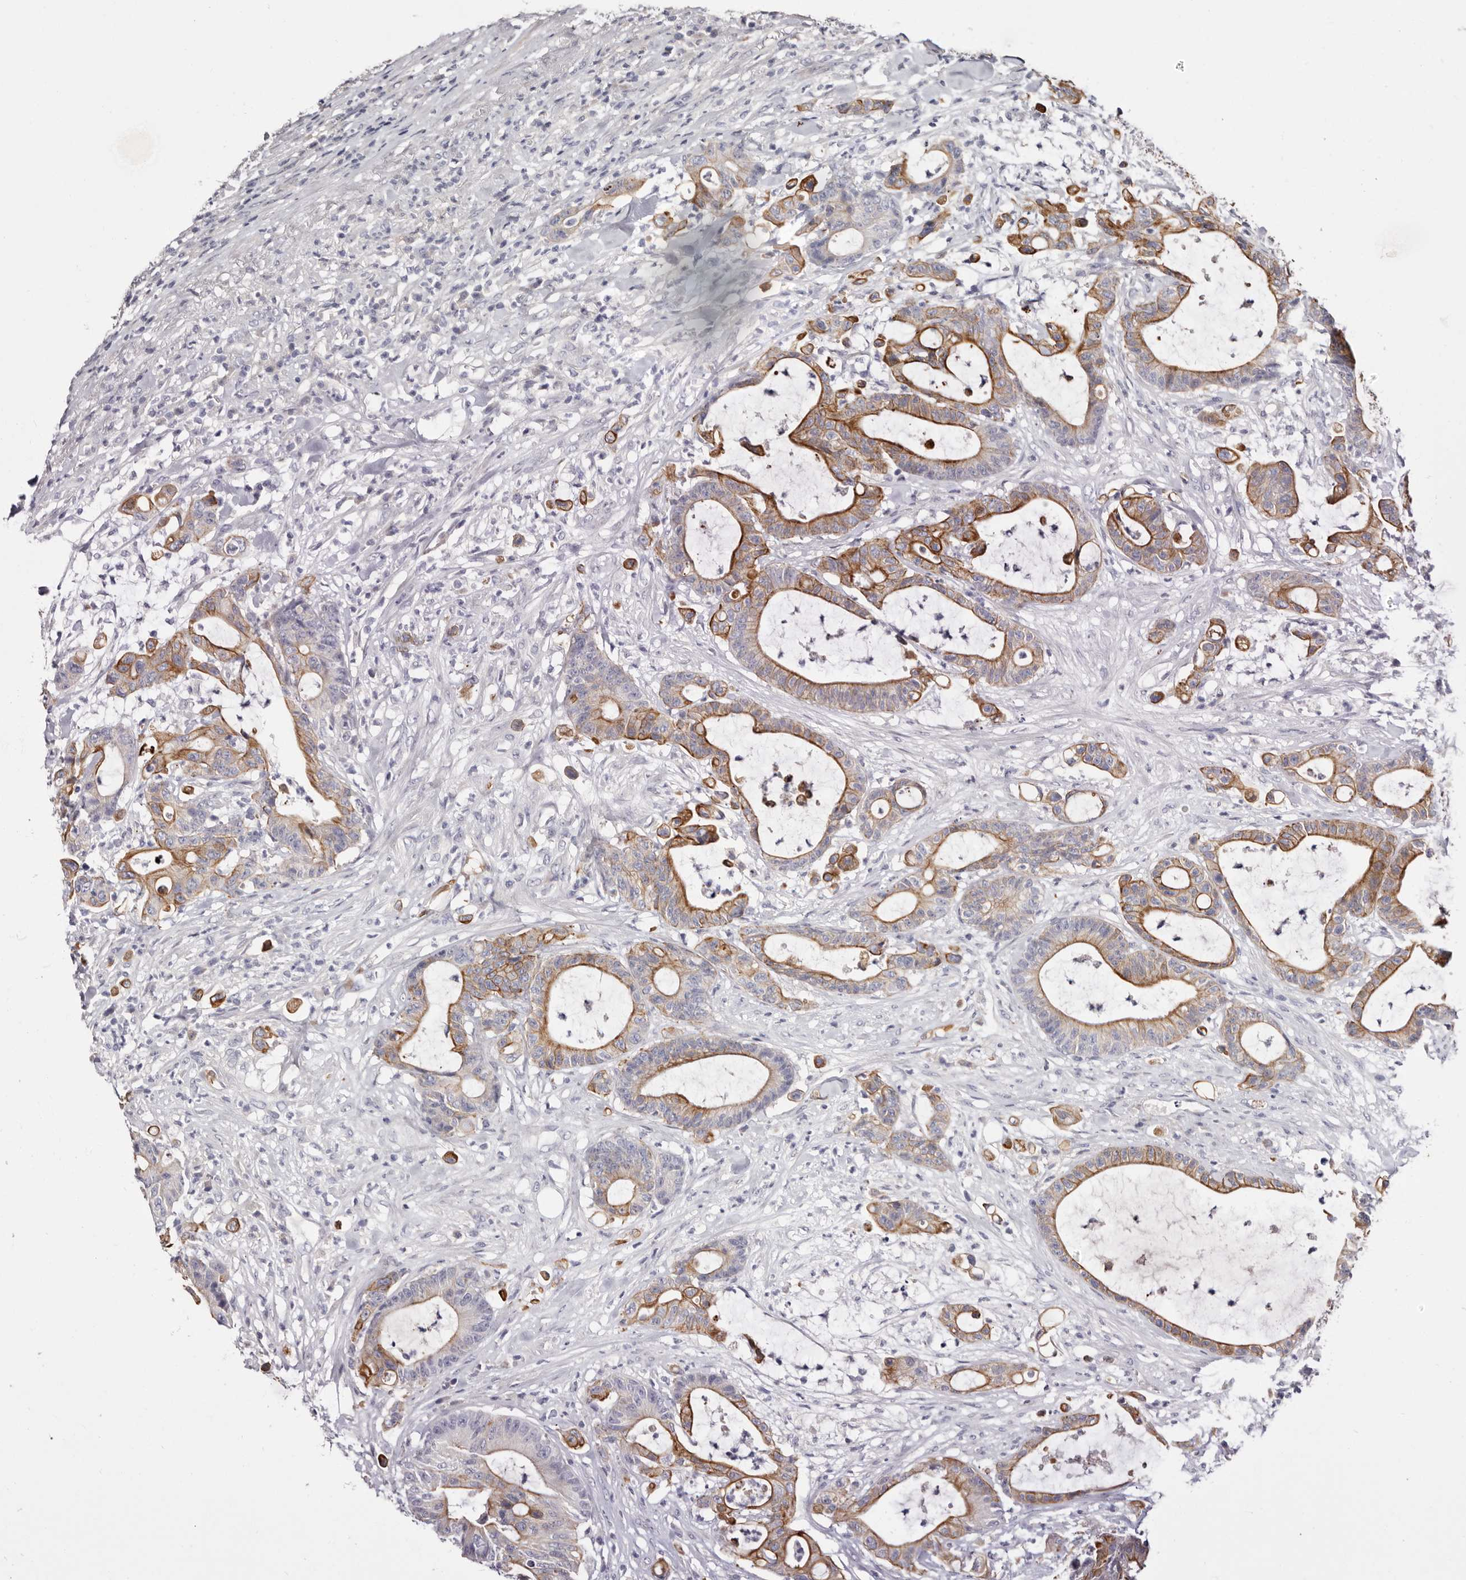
{"staining": {"intensity": "moderate", "quantity": ">75%", "location": "cytoplasmic/membranous"}, "tissue": "colorectal cancer", "cell_type": "Tumor cells", "image_type": "cancer", "snomed": [{"axis": "morphology", "description": "Adenocarcinoma, NOS"}, {"axis": "topography", "description": "Colon"}], "caption": "Immunohistochemistry photomicrograph of human colorectal cancer stained for a protein (brown), which reveals medium levels of moderate cytoplasmic/membranous expression in about >75% of tumor cells.", "gene": "STK16", "patient": {"sex": "female", "age": 84}}